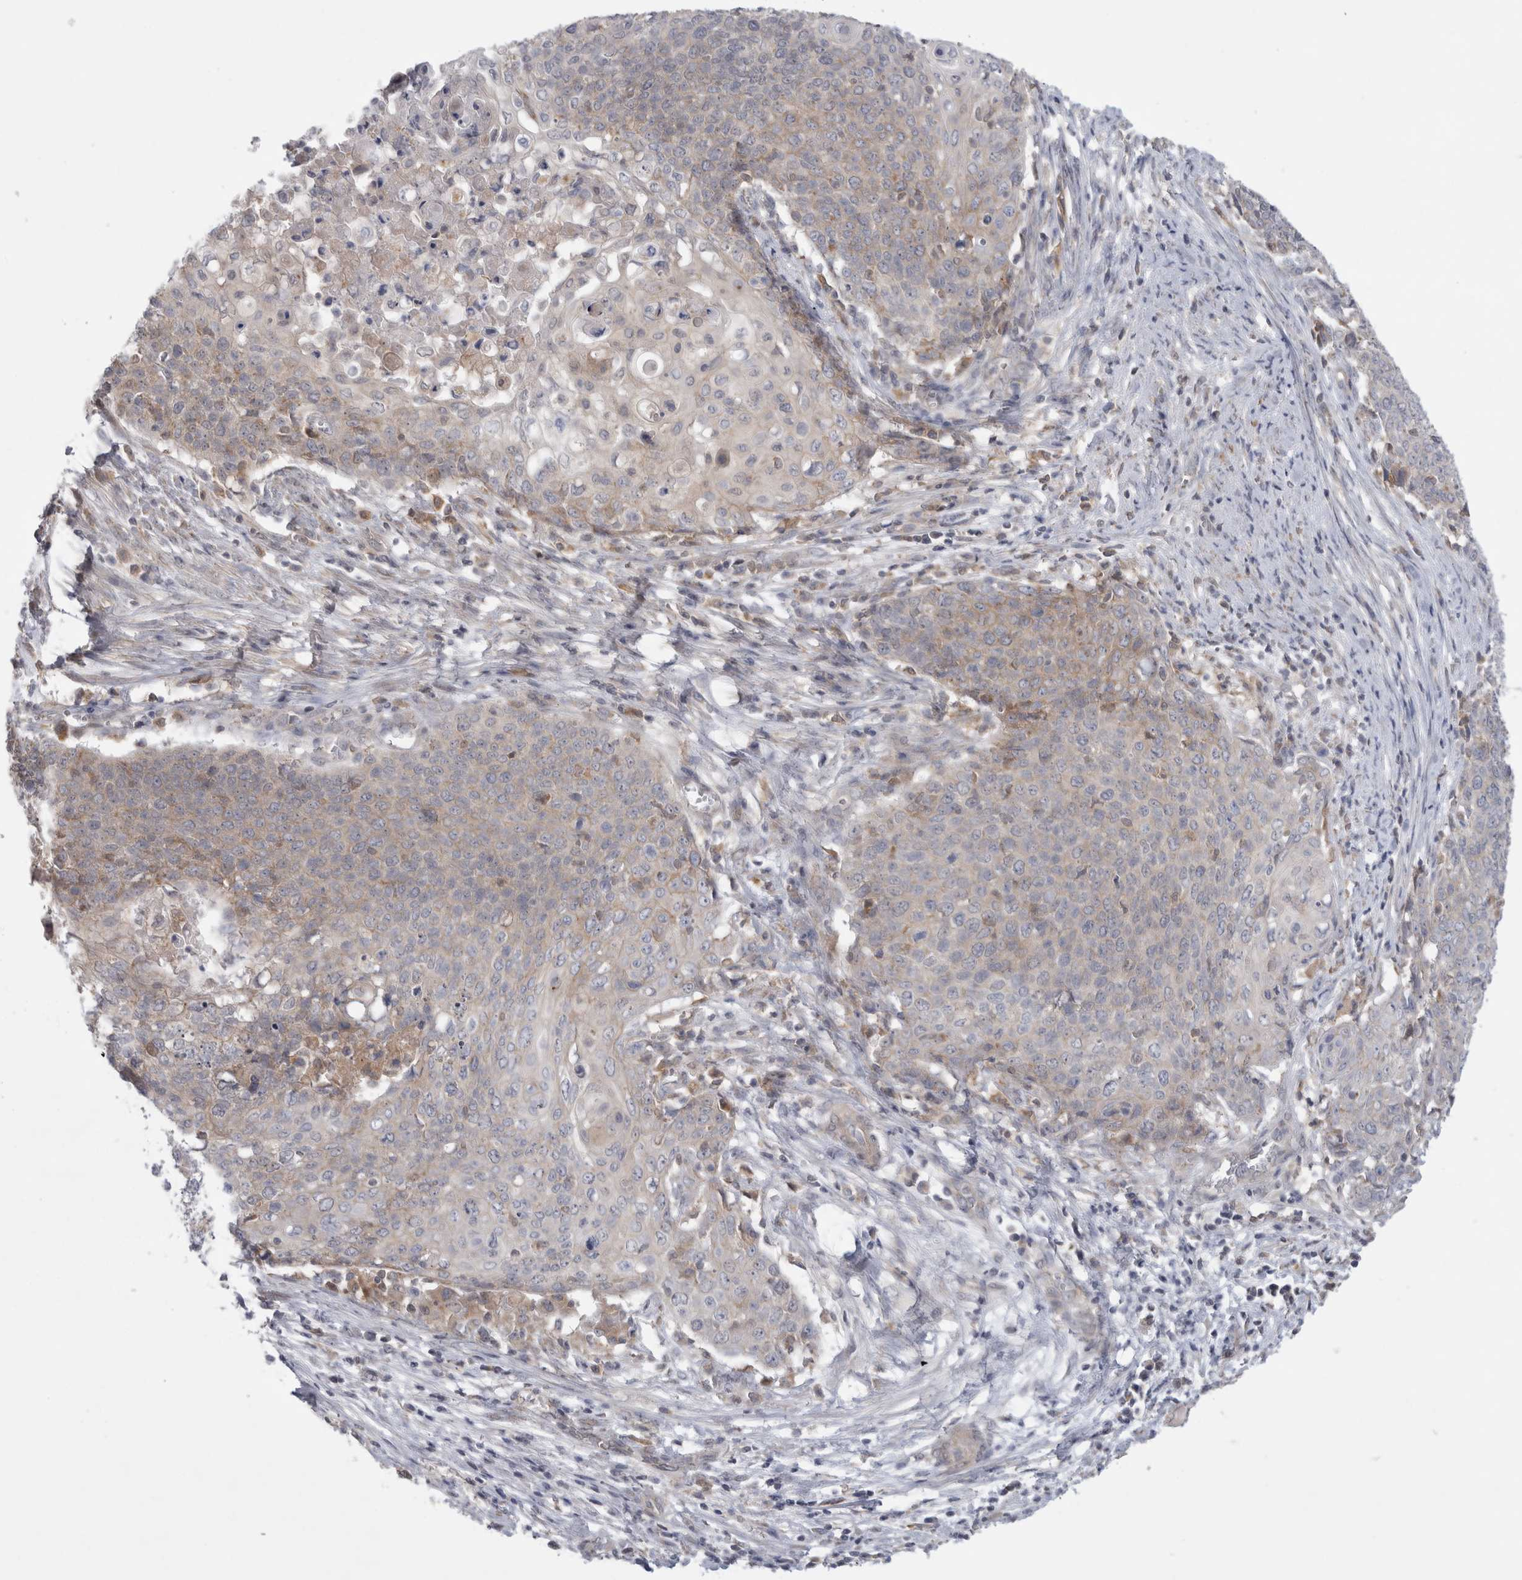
{"staining": {"intensity": "weak", "quantity": "<25%", "location": "cytoplasmic/membranous"}, "tissue": "cervical cancer", "cell_type": "Tumor cells", "image_type": "cancer", "snomed": [{"axis": "morphology", "description": "Squamous cell carcinoma, NOS"}, {"axis": "topography", "description": "Cervix"}], "caption": "Immunohistochemical staining of human cervical squamous cell carcinoma demonstrates no significant expression in tumor cells.", "gene": "SRD5A3", "patient": {"sex": "female", "age": 39}}